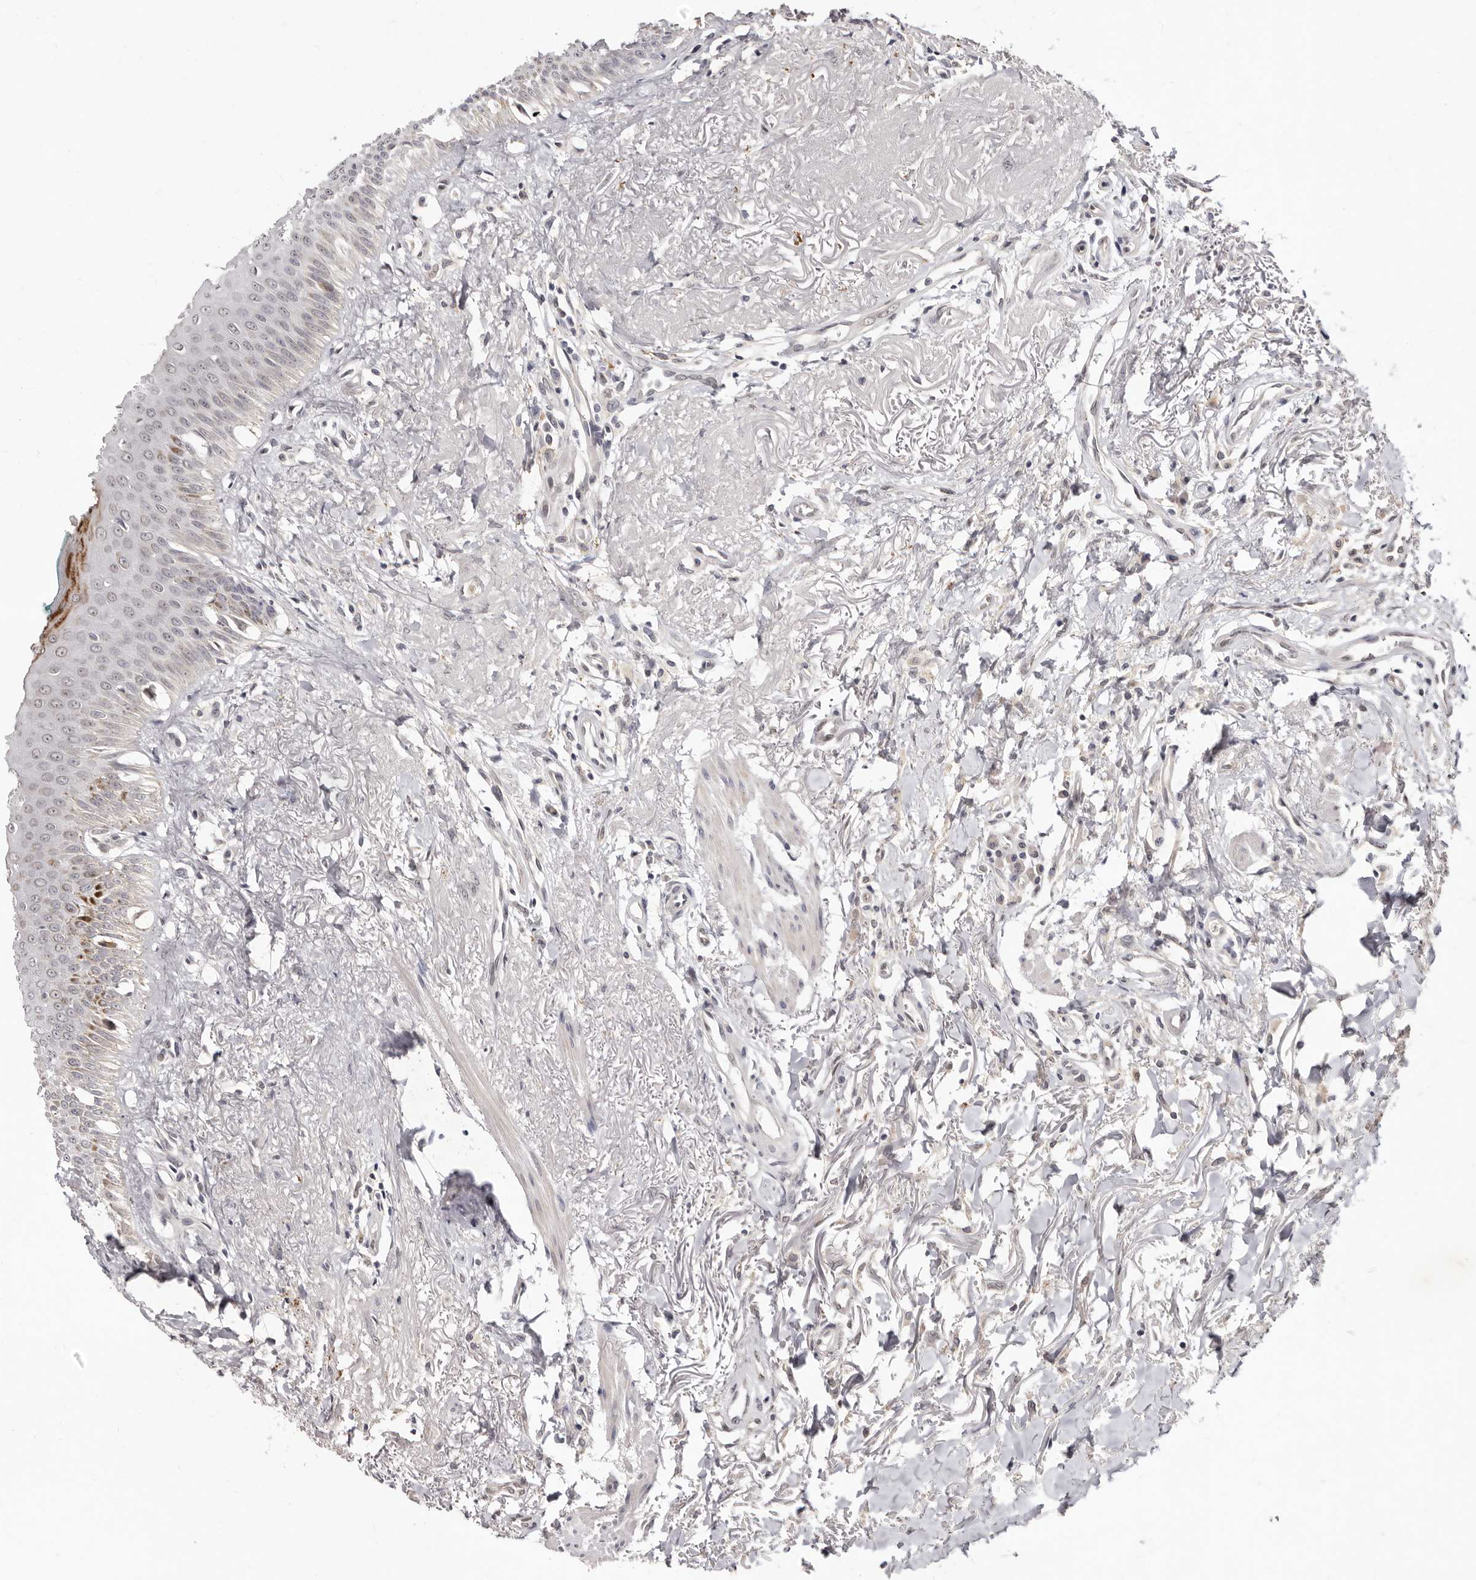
{"staining": {"intensity": "weak", "quantity": "25%-75%", "location": "cytoplasmic/membranous,nuclear"}, "tissue": "oral mucosa", "cell_type": "Squamous epithelial cells", "image_type": "normal", "snomed": [{"axis": "morphology", "description": "Normal tissue, NOS"}, {"axis": "topography", "description": "Oral tissue"}], "caption": "This micrograph displays immunohistochemistry (IHC) staining of normal human oral mucosa, with low weak cytoplasmic/membranous,nuclear positivity in about 25%-75% of squamous epithelial cells.", "gene": "LCORL", "patient": {"sex": "female", "age": 70}}